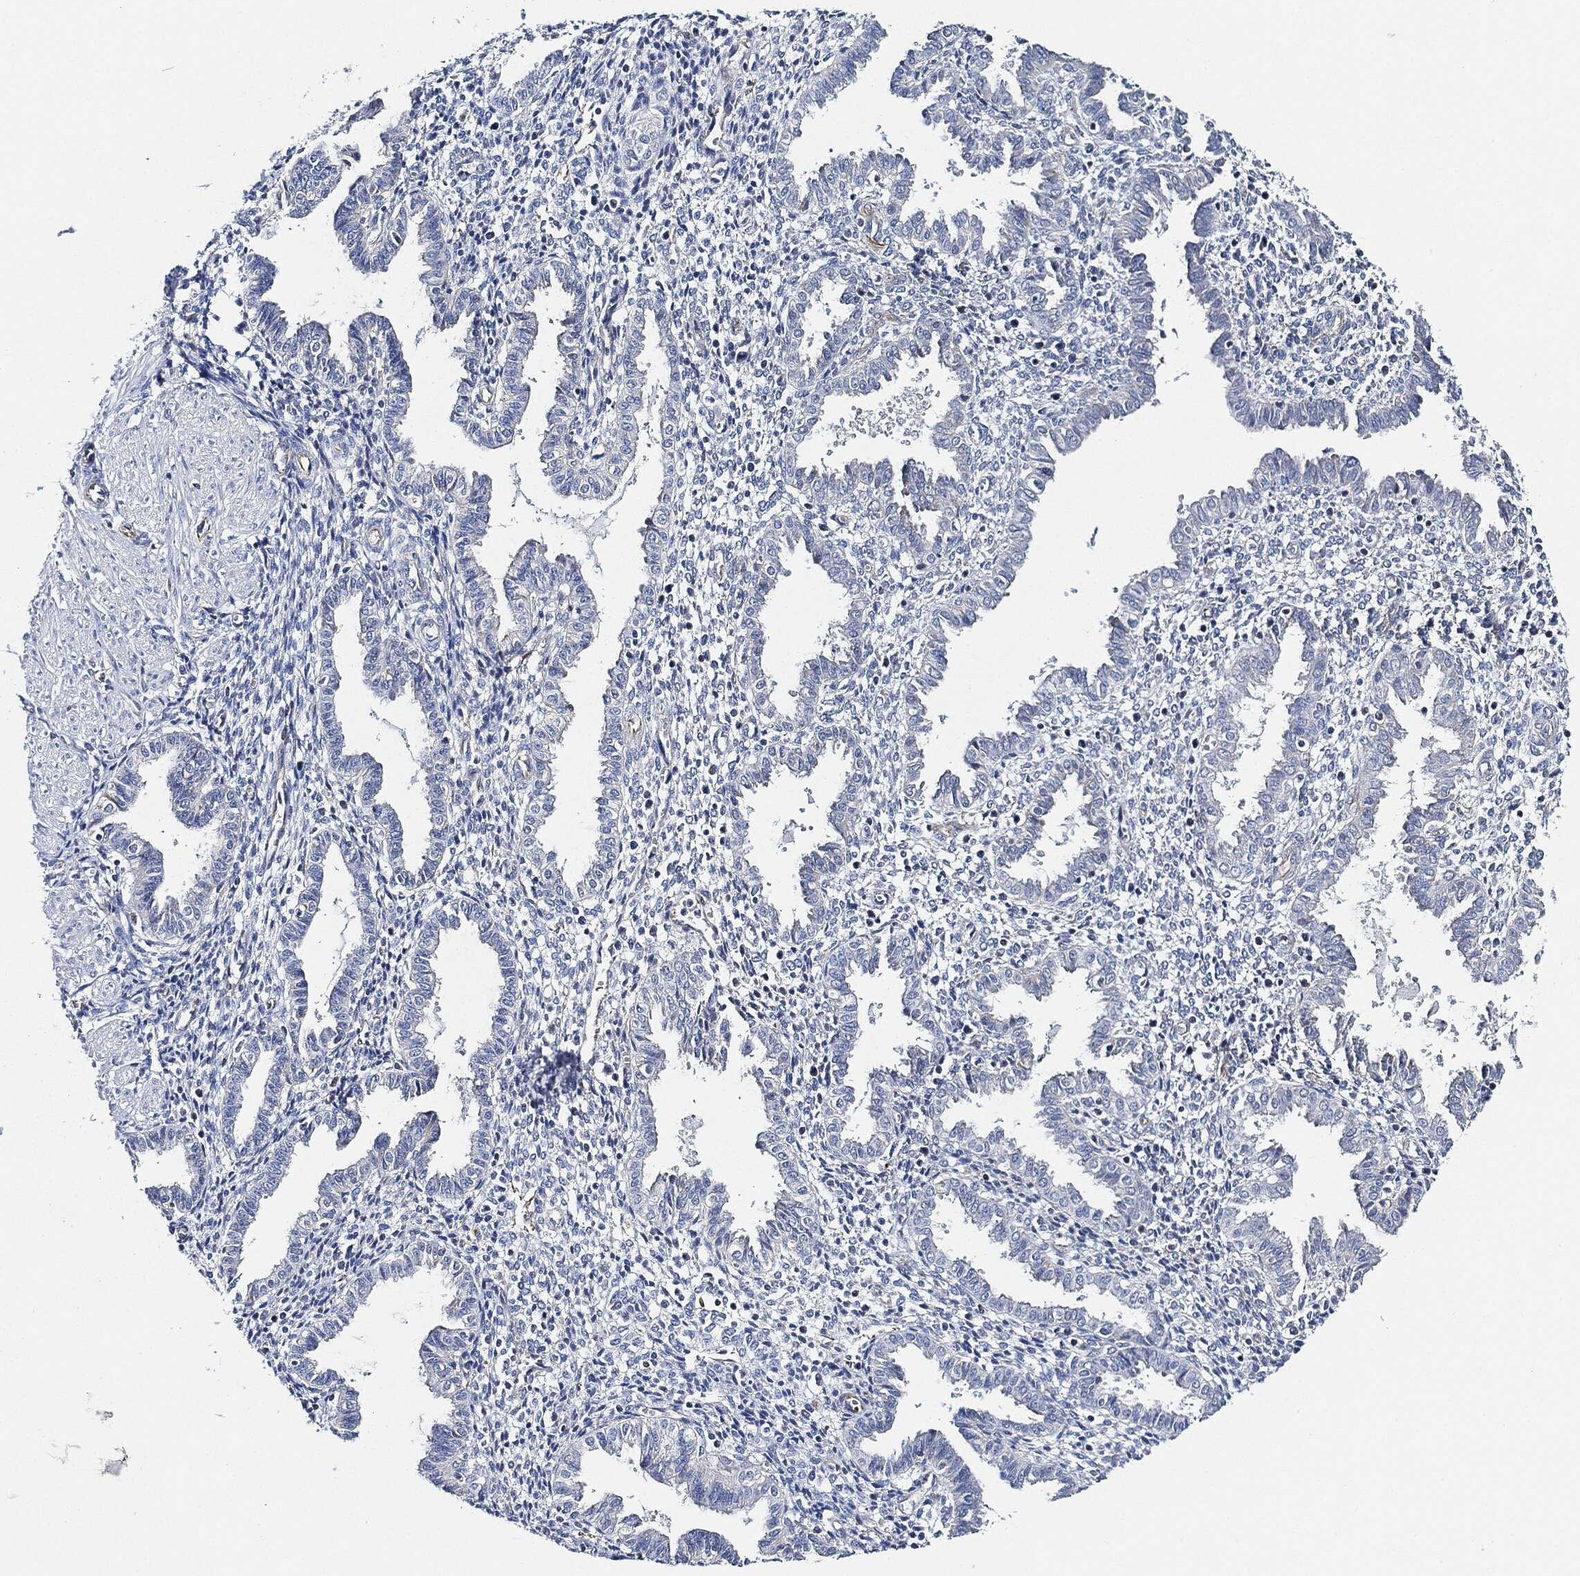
{"staining": {"intensity": "negative", "quantity": "none", "location": "none"}, "tissue": "endometrium", "cell_type": "Cells in endometrial stroma", "image_type": "normal", "snomed": [{"axis": "morphology", "description": "Normal tissue, NOS"}, {"axis": "topography", "description": "Endometrium"}], "caption": "Immunohistochemistry of benign endometrium demonstrates no positivity in cells in endometrial stroma. (Stains: DAB immunohistochemistry (IHC) with hematoxylin counter stain, Microscopy: brightfield microscopy at high magnification).", "gene": "THSD1", "patient": {"sex": "female", "age": 37}}